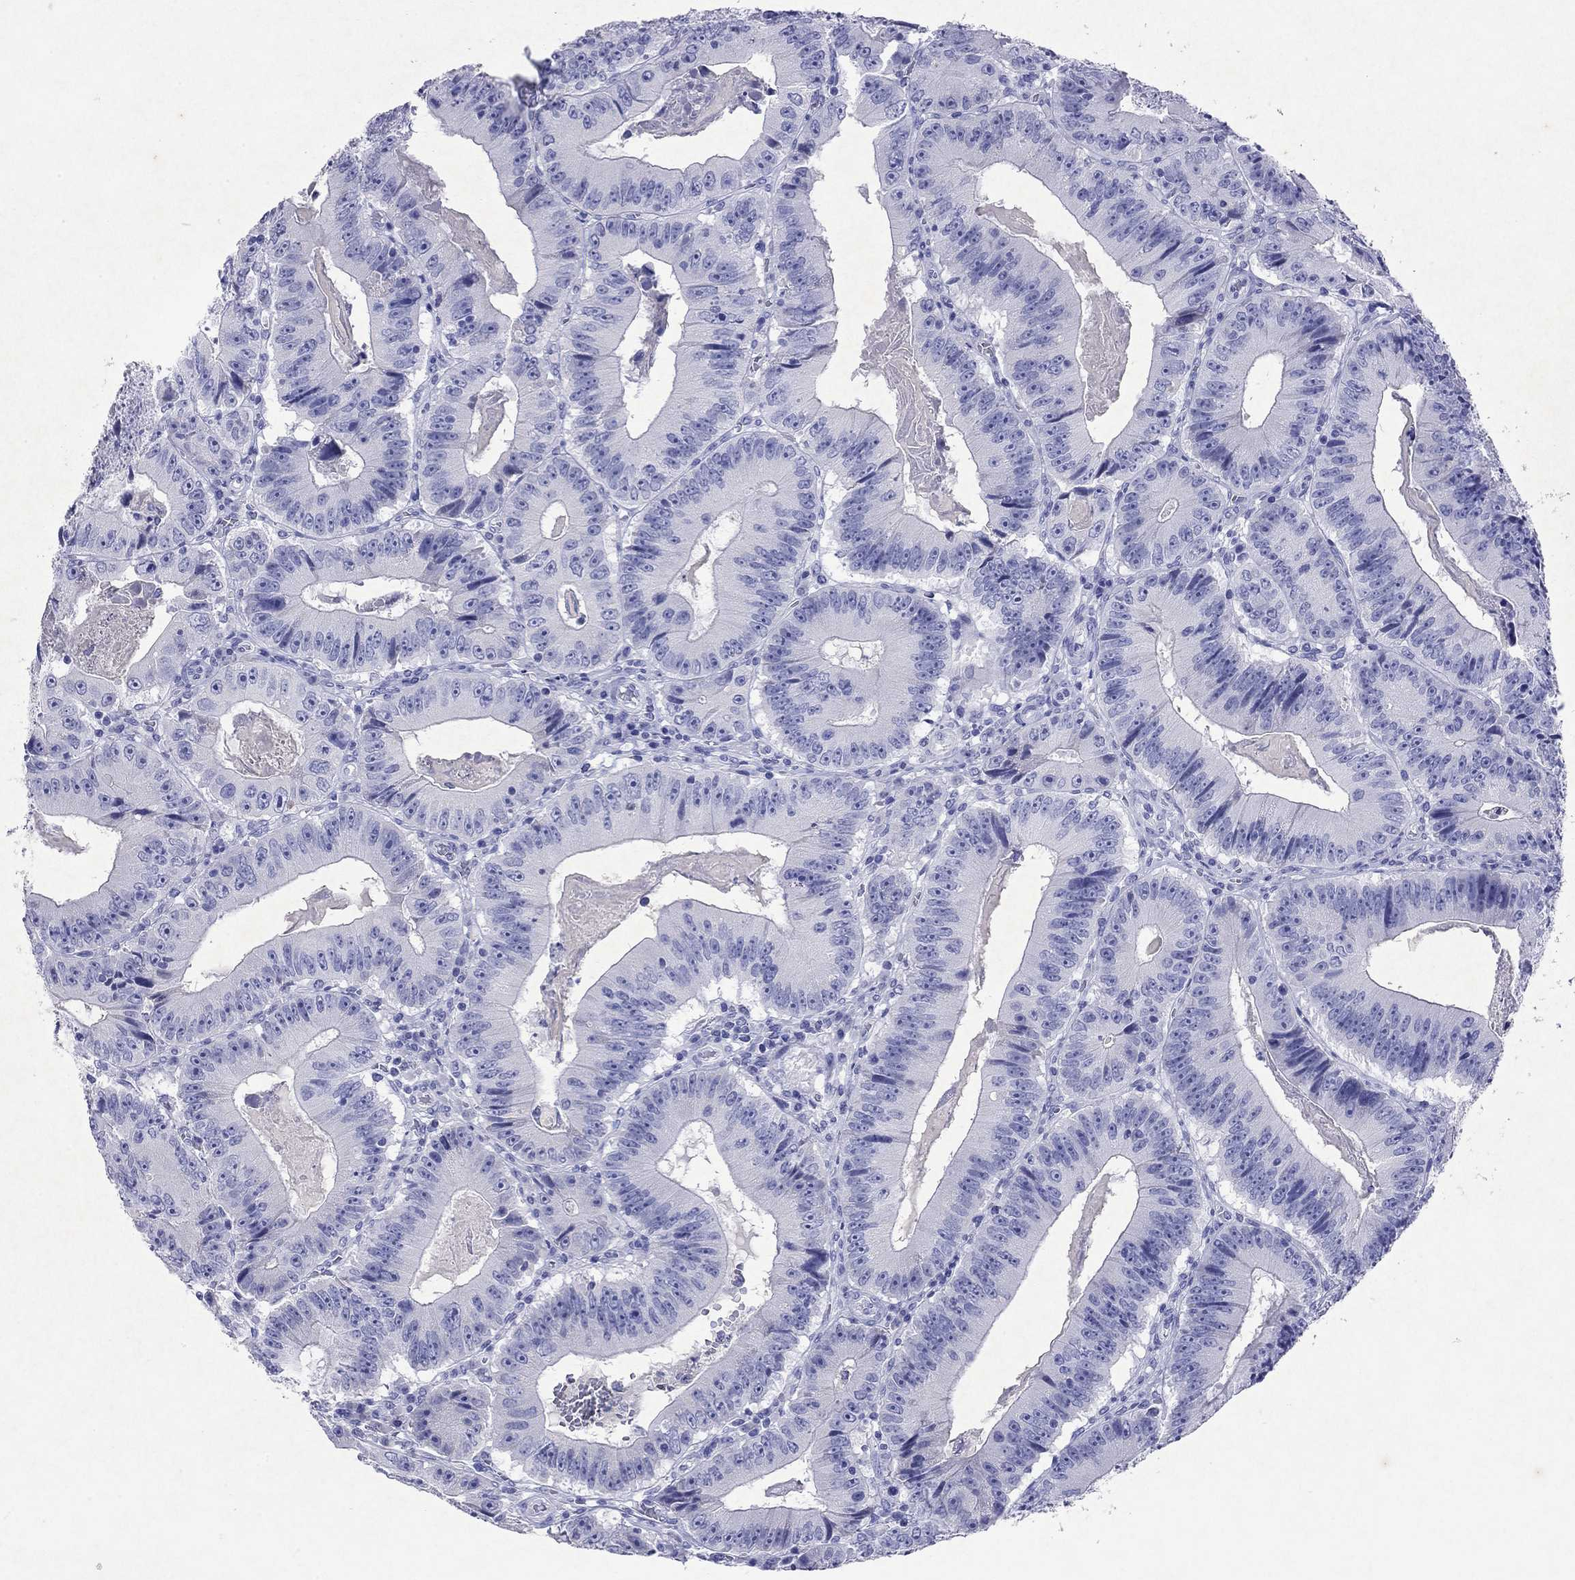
{"staining": {"intensity": "negative", "quantity": "none", "location": "none"}, "tissue": "colorectal cancer", "cell_type": "Tumor cells", "image_type": "cancer", "snomed": [{"axis": "morphology", "description": "Adenocarcinoma, NOS"}, {"axis": "topography", "description": "Colon"}], "caption": "Immunohistochemistry micrograph of neoplastic tissue: colorectal adenocarcinoma stained with DAB (3,3'-diaminobenzidine) exhibits no significant protein expression in tumor cells.", "gene": "ARMC12", "patient": {"sex": "female", "age": 86}}